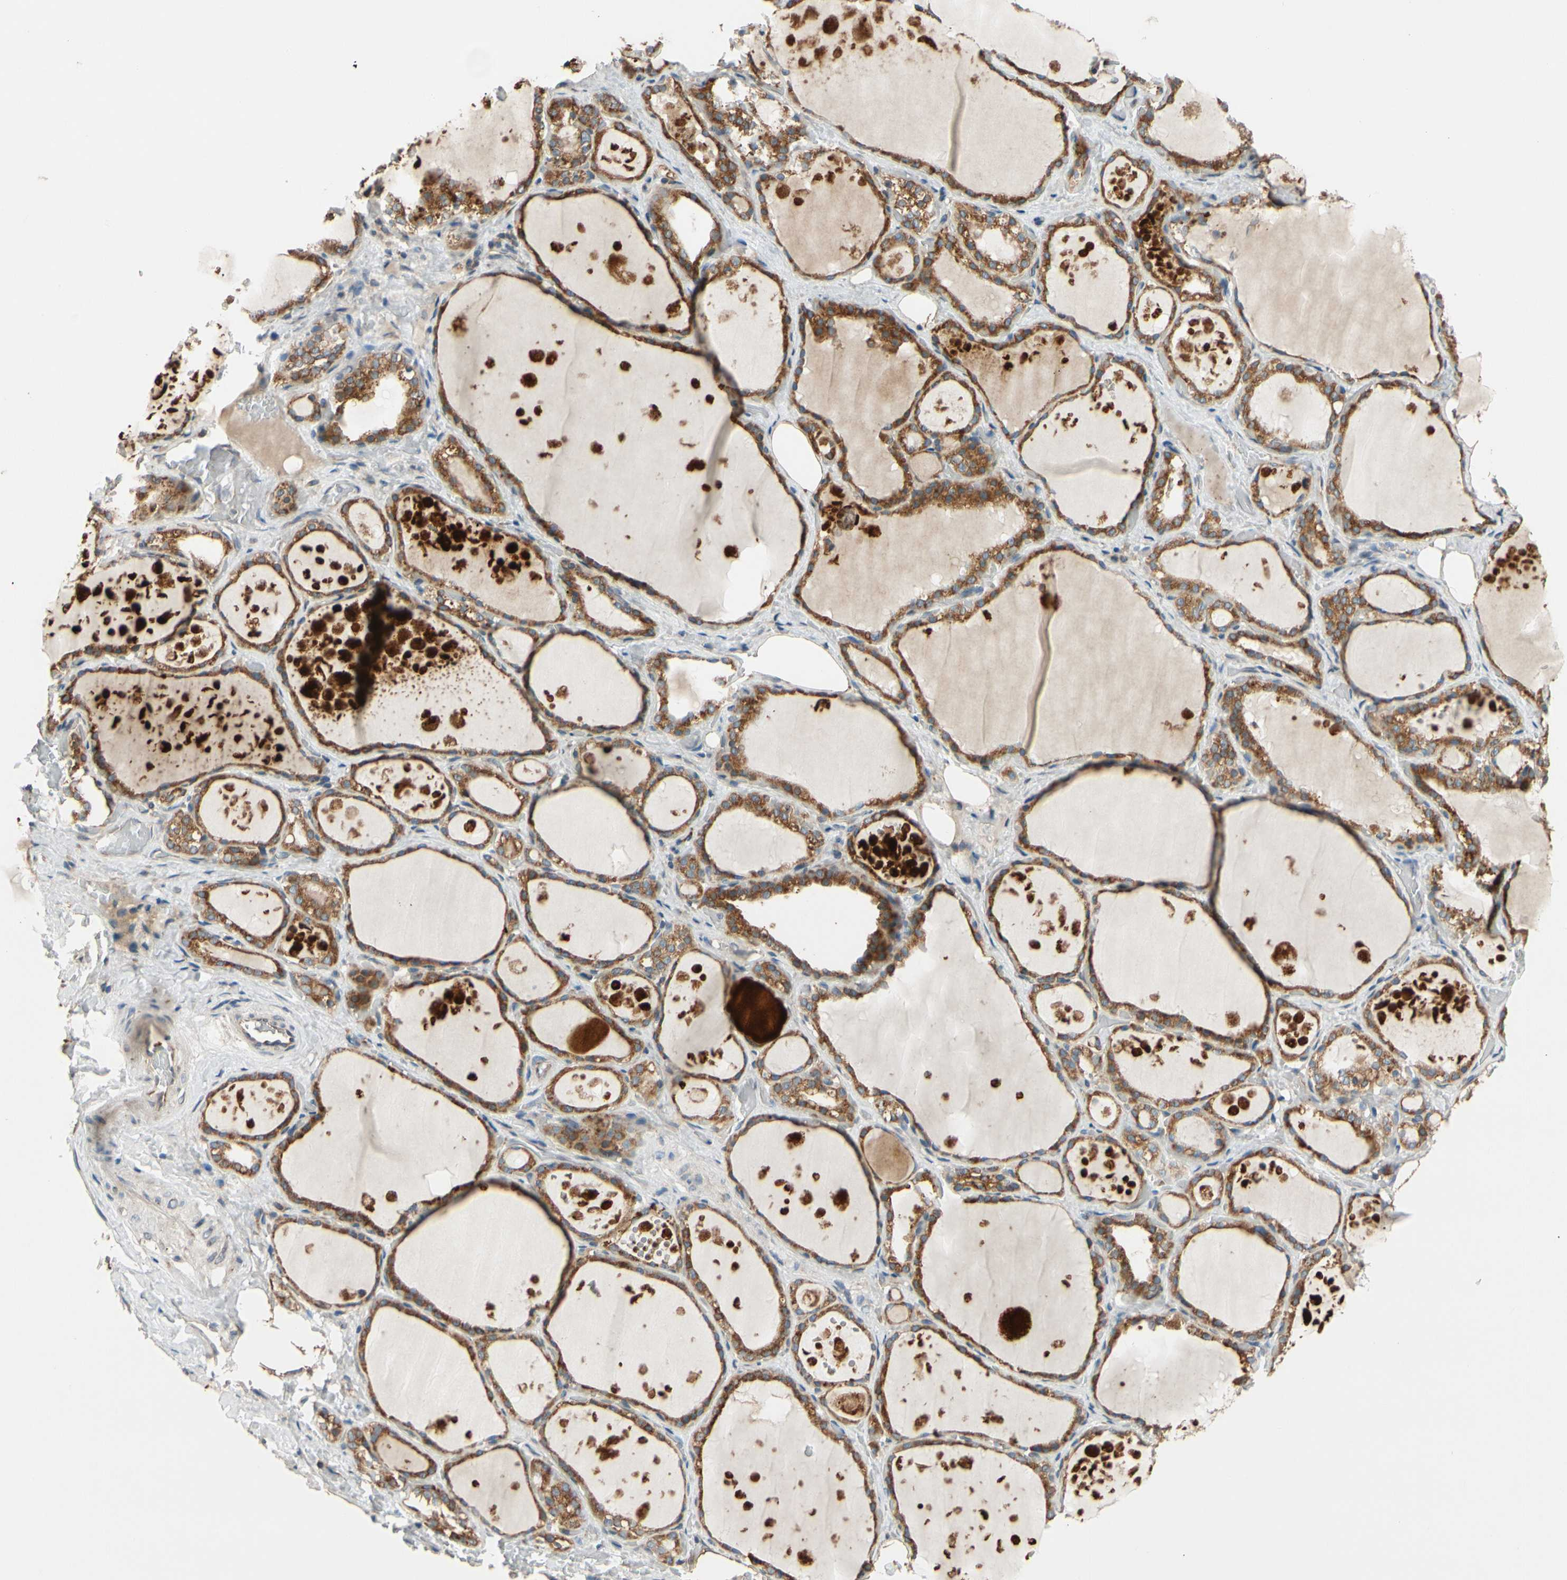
{"staining": {"intensity": "strong", "quantity": ">75%", "location": "cytoplasmic/membranous"}, "tissue": "thyroid gland", "cell_type": "Glandular cells", "image_type": "normal", "snomed": [{"axis": "morphology", "description": "Normal tissue, NOS"}, {"axis": "topography", "description": "Thyroid gland"}], "caption": "Glandular cells demonstrate high levels of strong cytoplasmic/membranous staining in about >75% of cells in normal human thyroid gland. (Stains: DAB in brown, nuclei in blue, Microscopy: brightfield microscopy at high magnification).", "gene": "RPN2", "patient": {"sex": "male", "age": 61}}